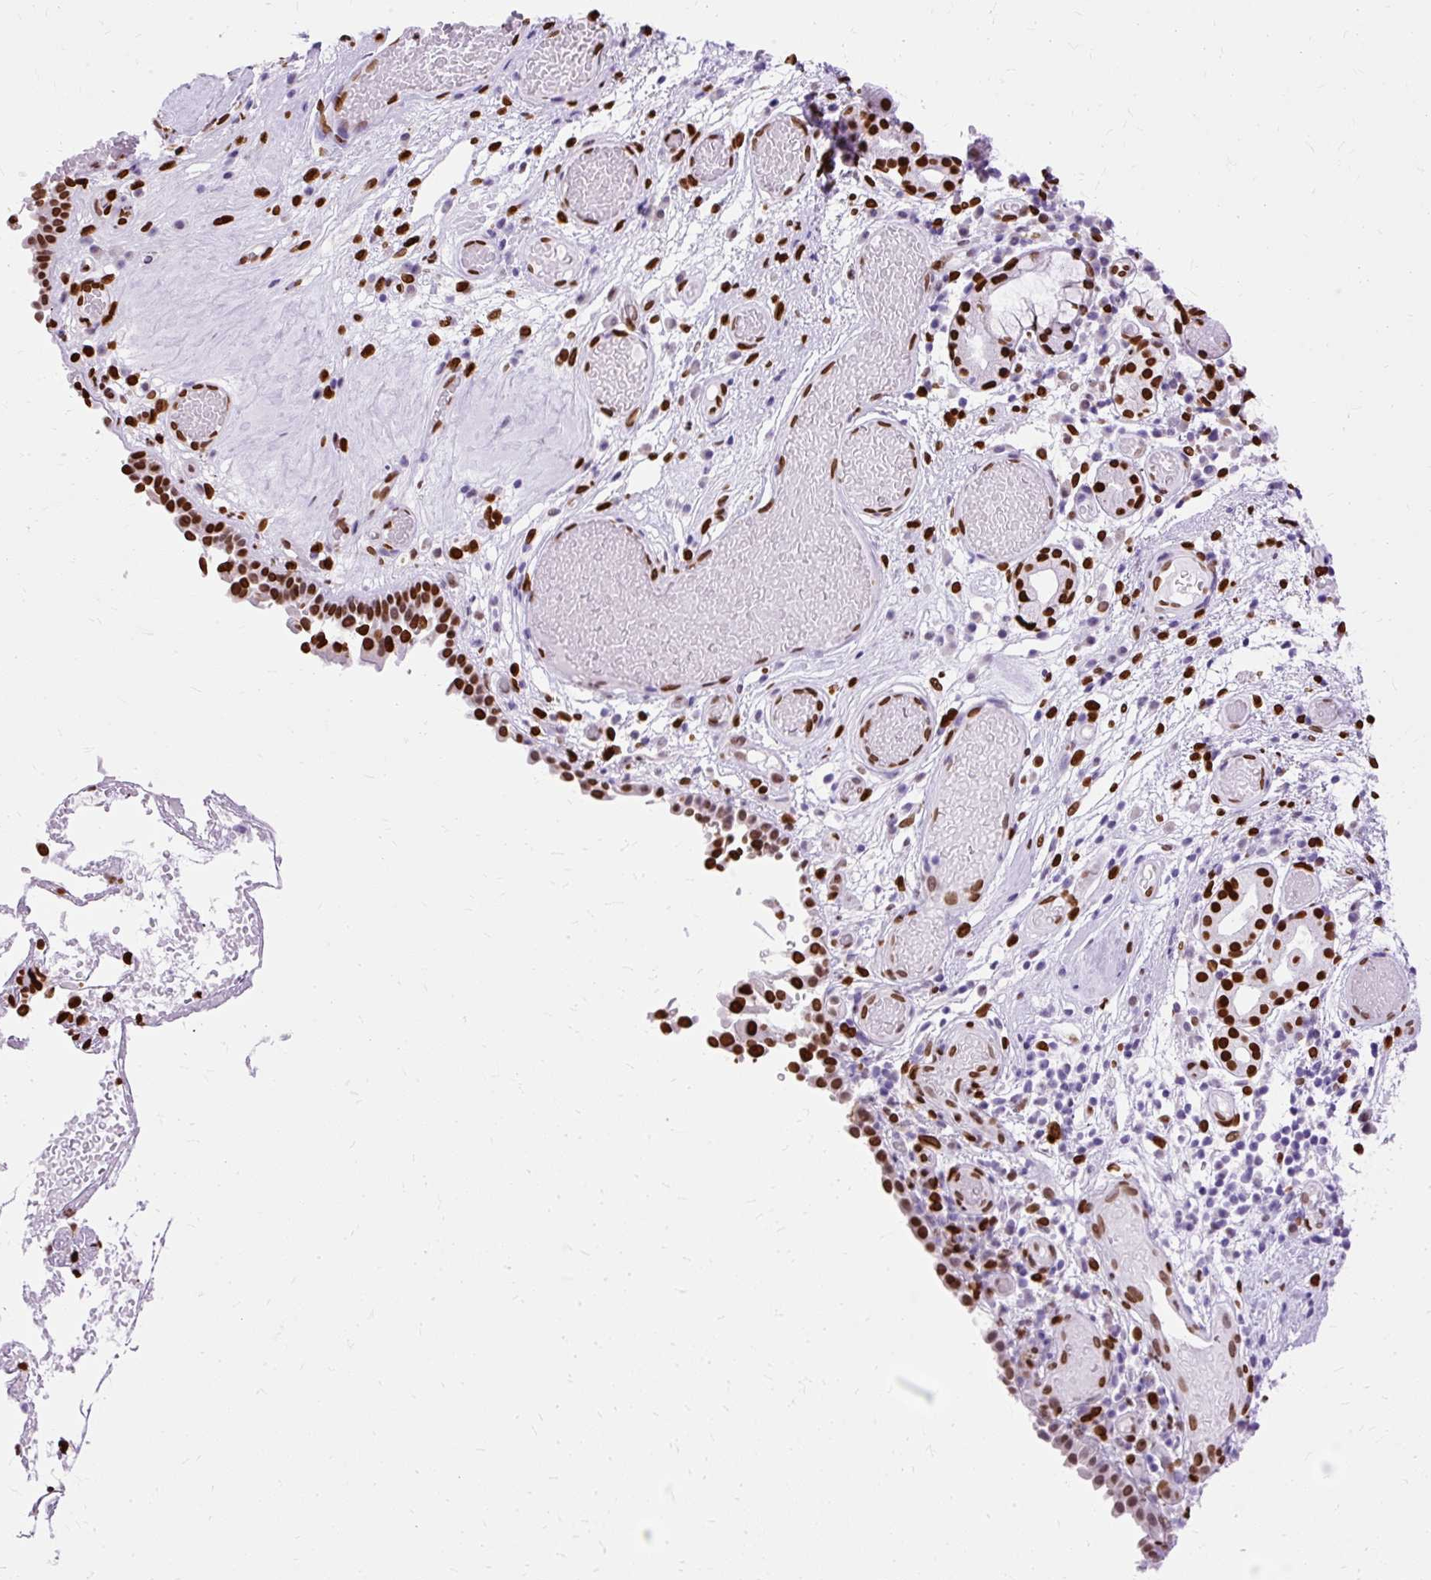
{"staining": {"intensity": "strong", "quantity": ">75%", "location": "nuclear"}, "tissue": "nasopharynx", "cell_type": "Respiratory epithelial cells", "image_type": "normal", "snomed": [{"axis": "morphology", "description": "Normal tissue, NOS"}, {"axis": "morphology", "description": "Inflammation, NOS"}, {"axis": "topography", "description": "Nasopharynx"}], "caption": "Immunohistochemistry (IHC) (DAB) staining of benign nasopharynx shows strong nuclear protein positivity in approximately >75% of respiratory epithelial cells. The protein of interest is shown in brown color, while the nuclei are stained blue.", "gene": "TMEM184C", "patient": {"sex": "male", "age": 54}}